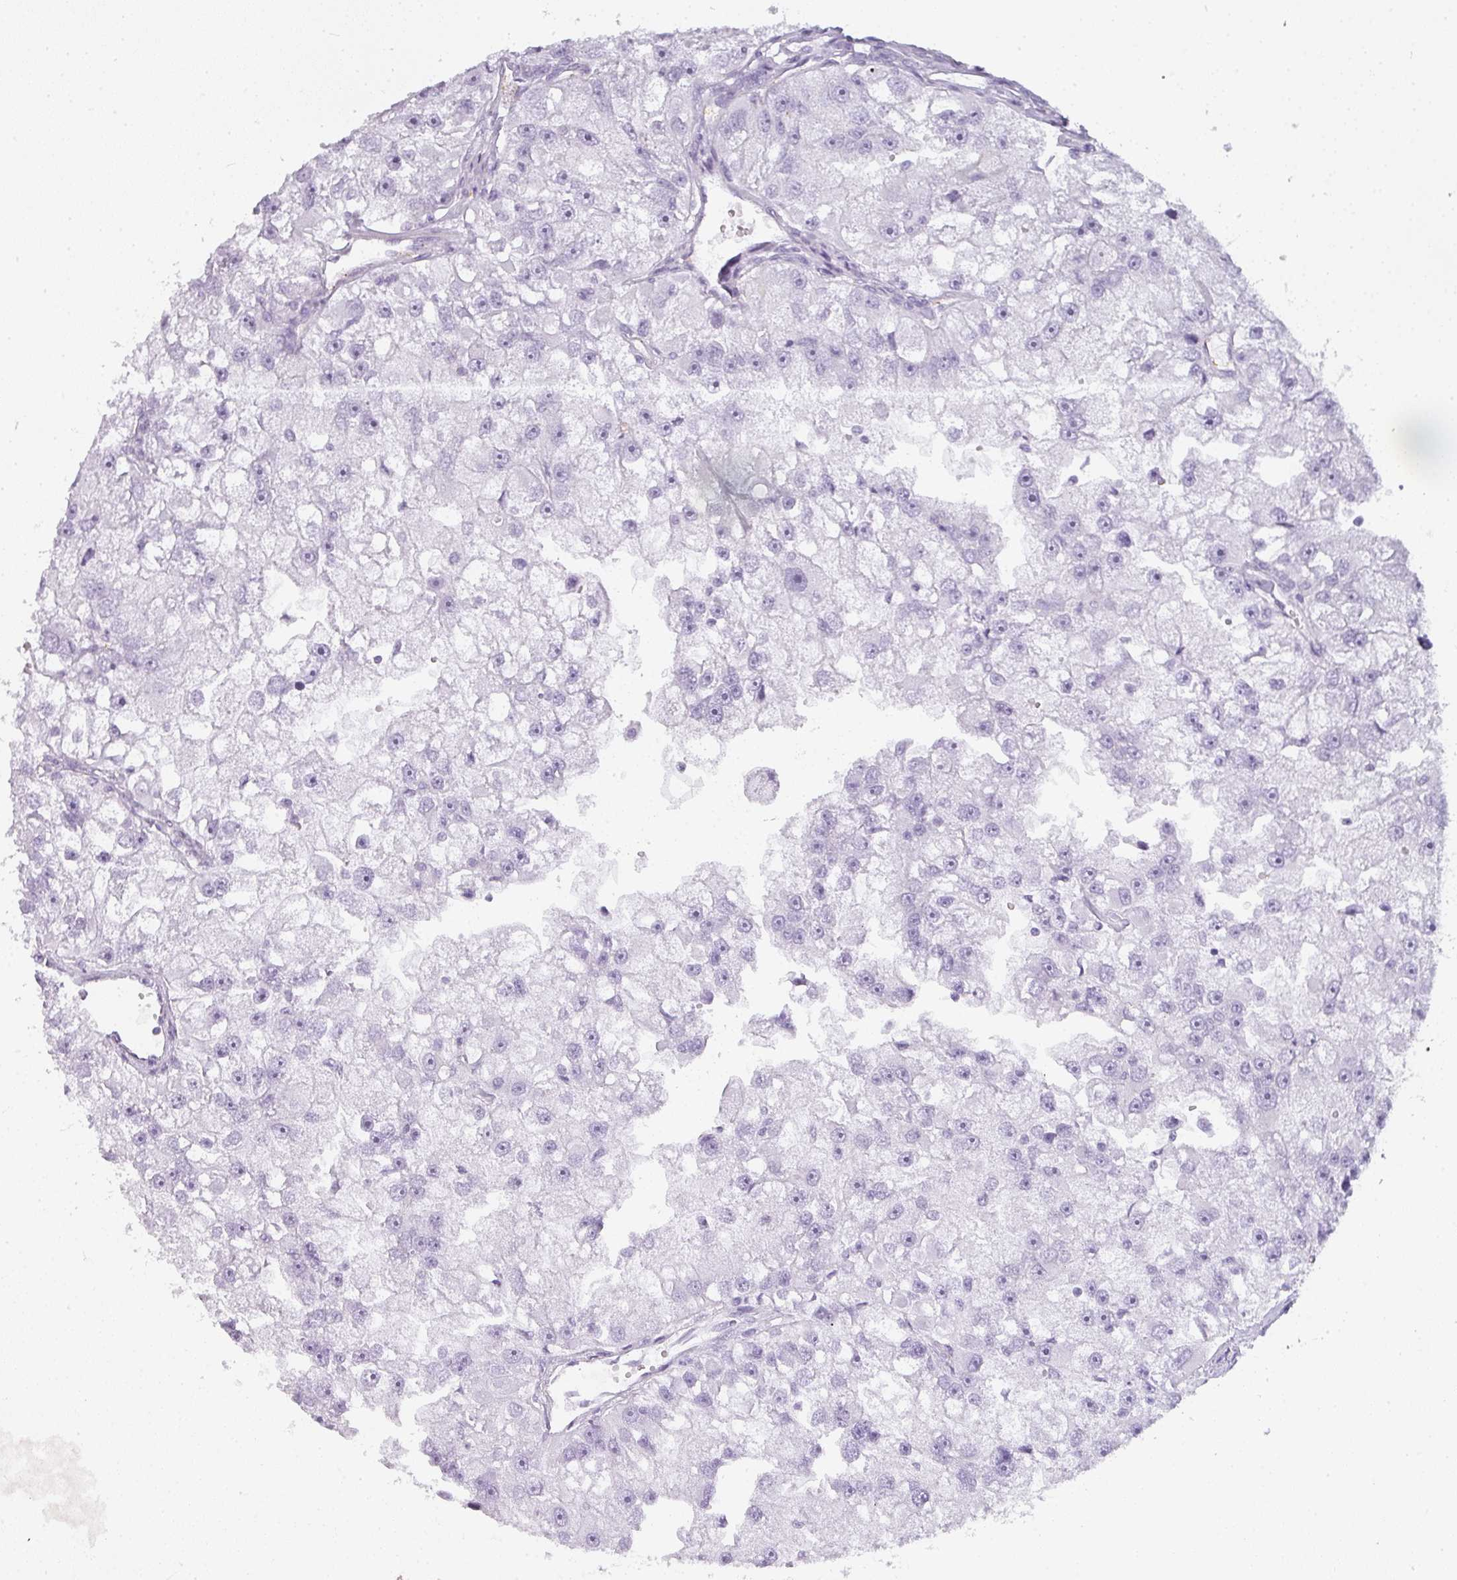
{"staining": {"intensity": "negative", "quantity": "none", "location": "none"}, "tissue": "renal cancer", "cell_type": "Tumor cells", "image_type": "cancer", "snomed": [{"axis": "morphology", "description": "Adenocarcinoma, NOS"}, {"axis": "topography", "description": "Kidney"}], "caption": "Tumor cells show no significant positivity in renal adenocarcinoma.", "gene": "TMEM42", "patient": {"sex": "male", "age": 63}}